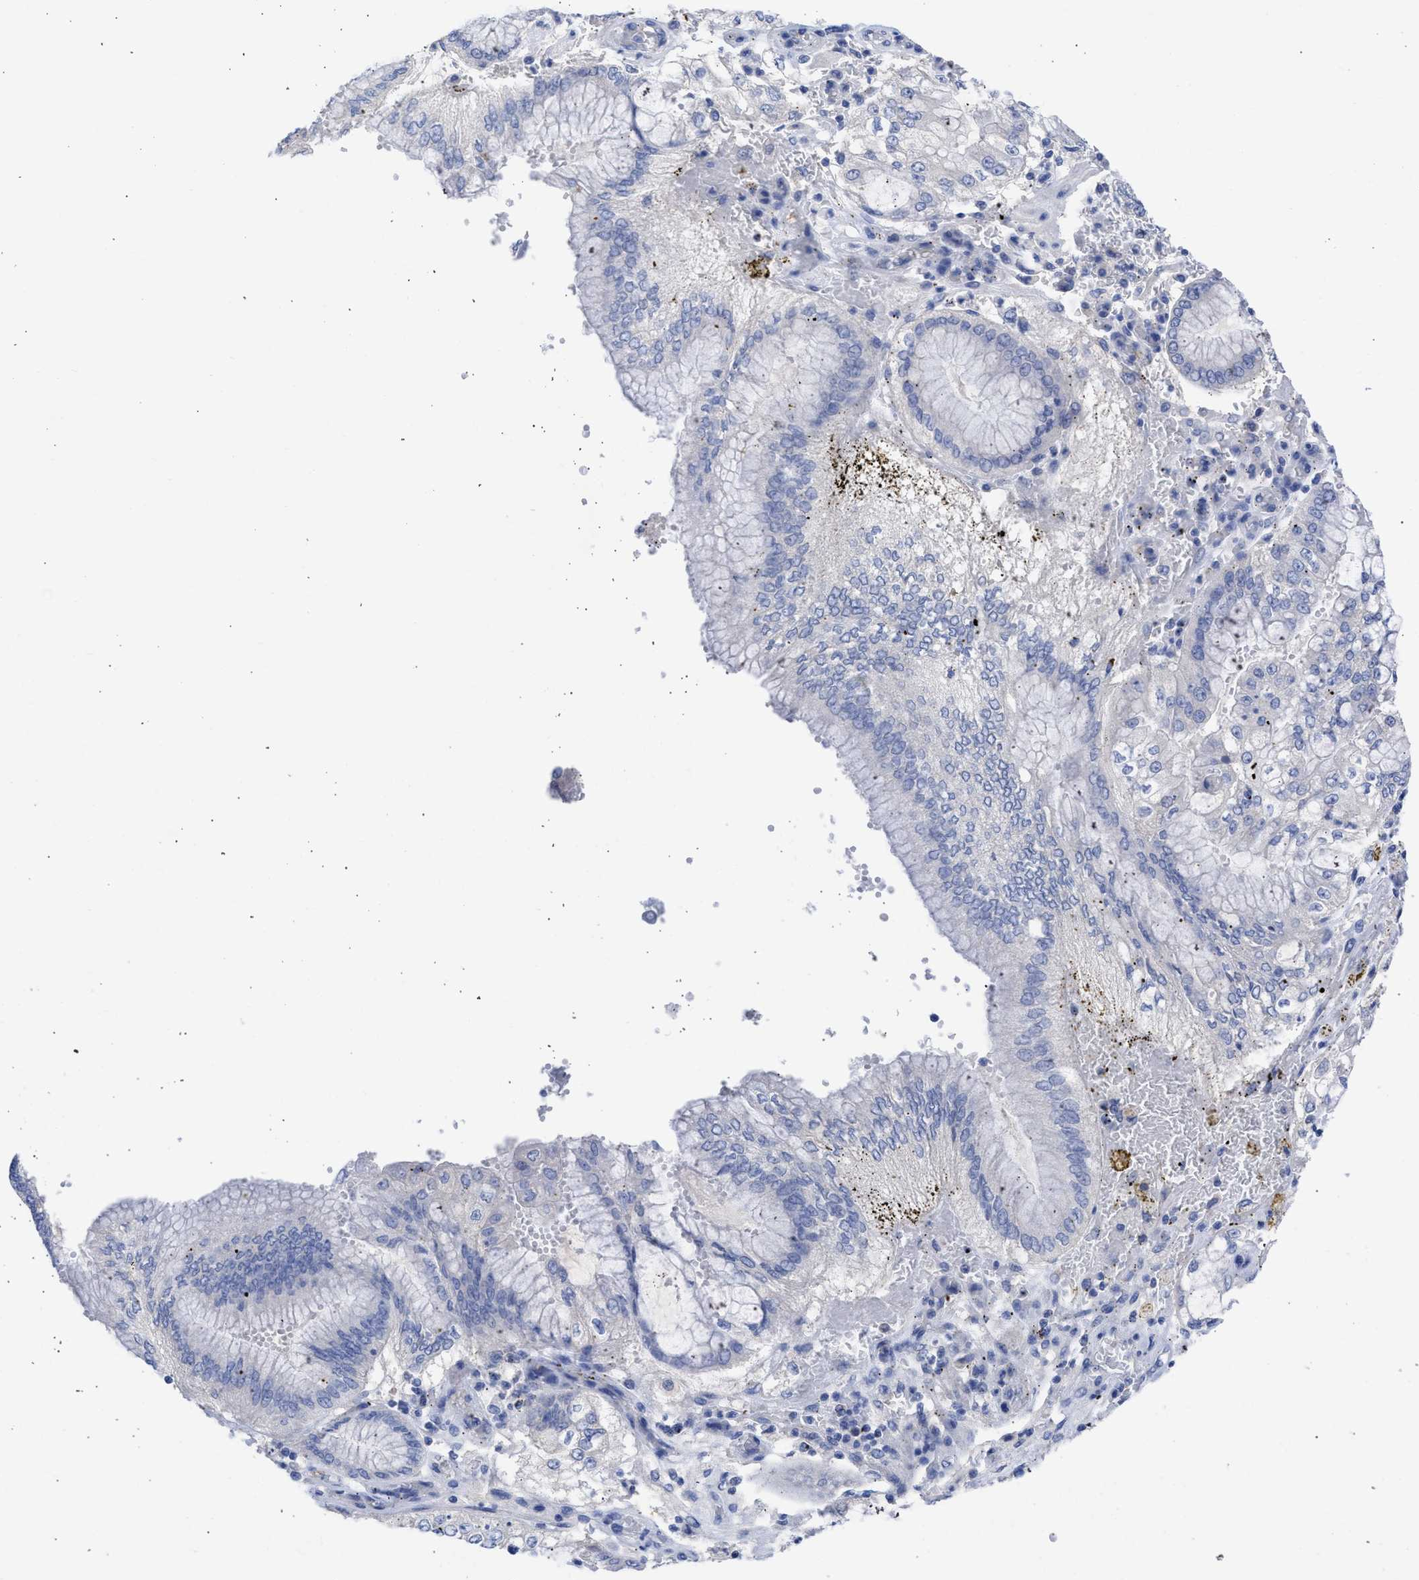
{"staining": {"intensity": "negative", "quantity": "none", "location": "none"}, "tissue": "stomach cancer", "cell_type": "Tumor cells", "image_type": "cancer", "snomed": [{"axis": "morphology", "description": "Adenocarcinoma, NOS"}, {"axis": "topography", "description": "Stomach"}], "caption": "Photomicrograph shows no protein staining in tumor cells of stomach cancer (adenocarcinoma) tissue. (DAB immunohistochemistry, high magnification).", "gene": "RSPH1", "patient": {"sex": "male", "age": 76}}